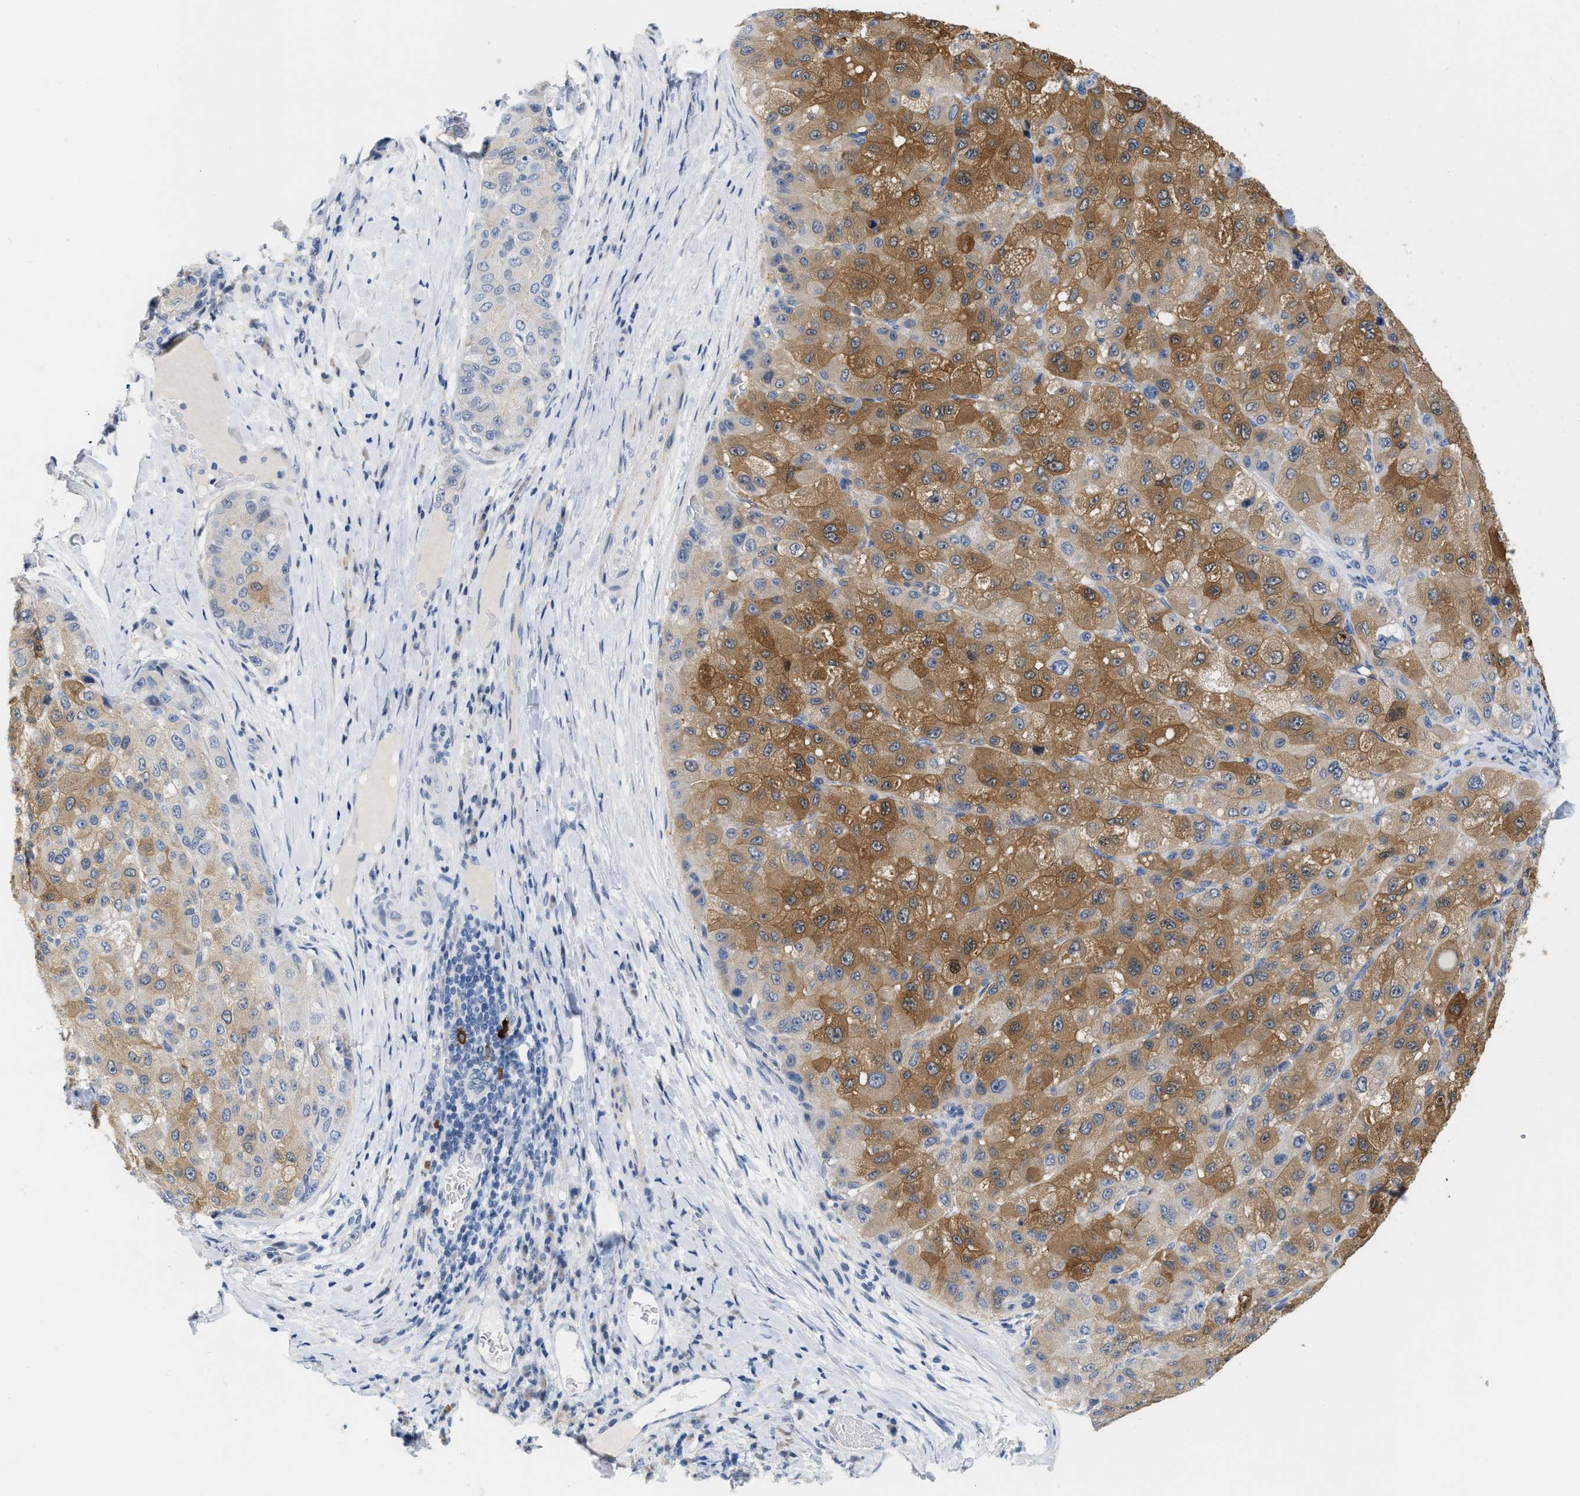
{"staining": {"intensity": "moderate", "quantity": ">75%", "location": "cytoplasmic/membranous"}, "tissue": "liver cancer", "cell_type": "Tumor cells", "image_type": "cancer", "snomed": [{"axis": "morphology", "description": "Carcinoma, Hepatocellular, NOS"}, {"axis": "topography", "description": "Liver"}], "caption": "Hepatocellular carcinoma (liver) stained with DAB (3,3'-diaminobenzidine) immunohistochemistry (IHC) shows medium levels of moderate cytoplasmic/membranous positivity in about >75% of tumor cells.", "gene": "CRYM", "patient": {"sex": "male", "age": 80}}